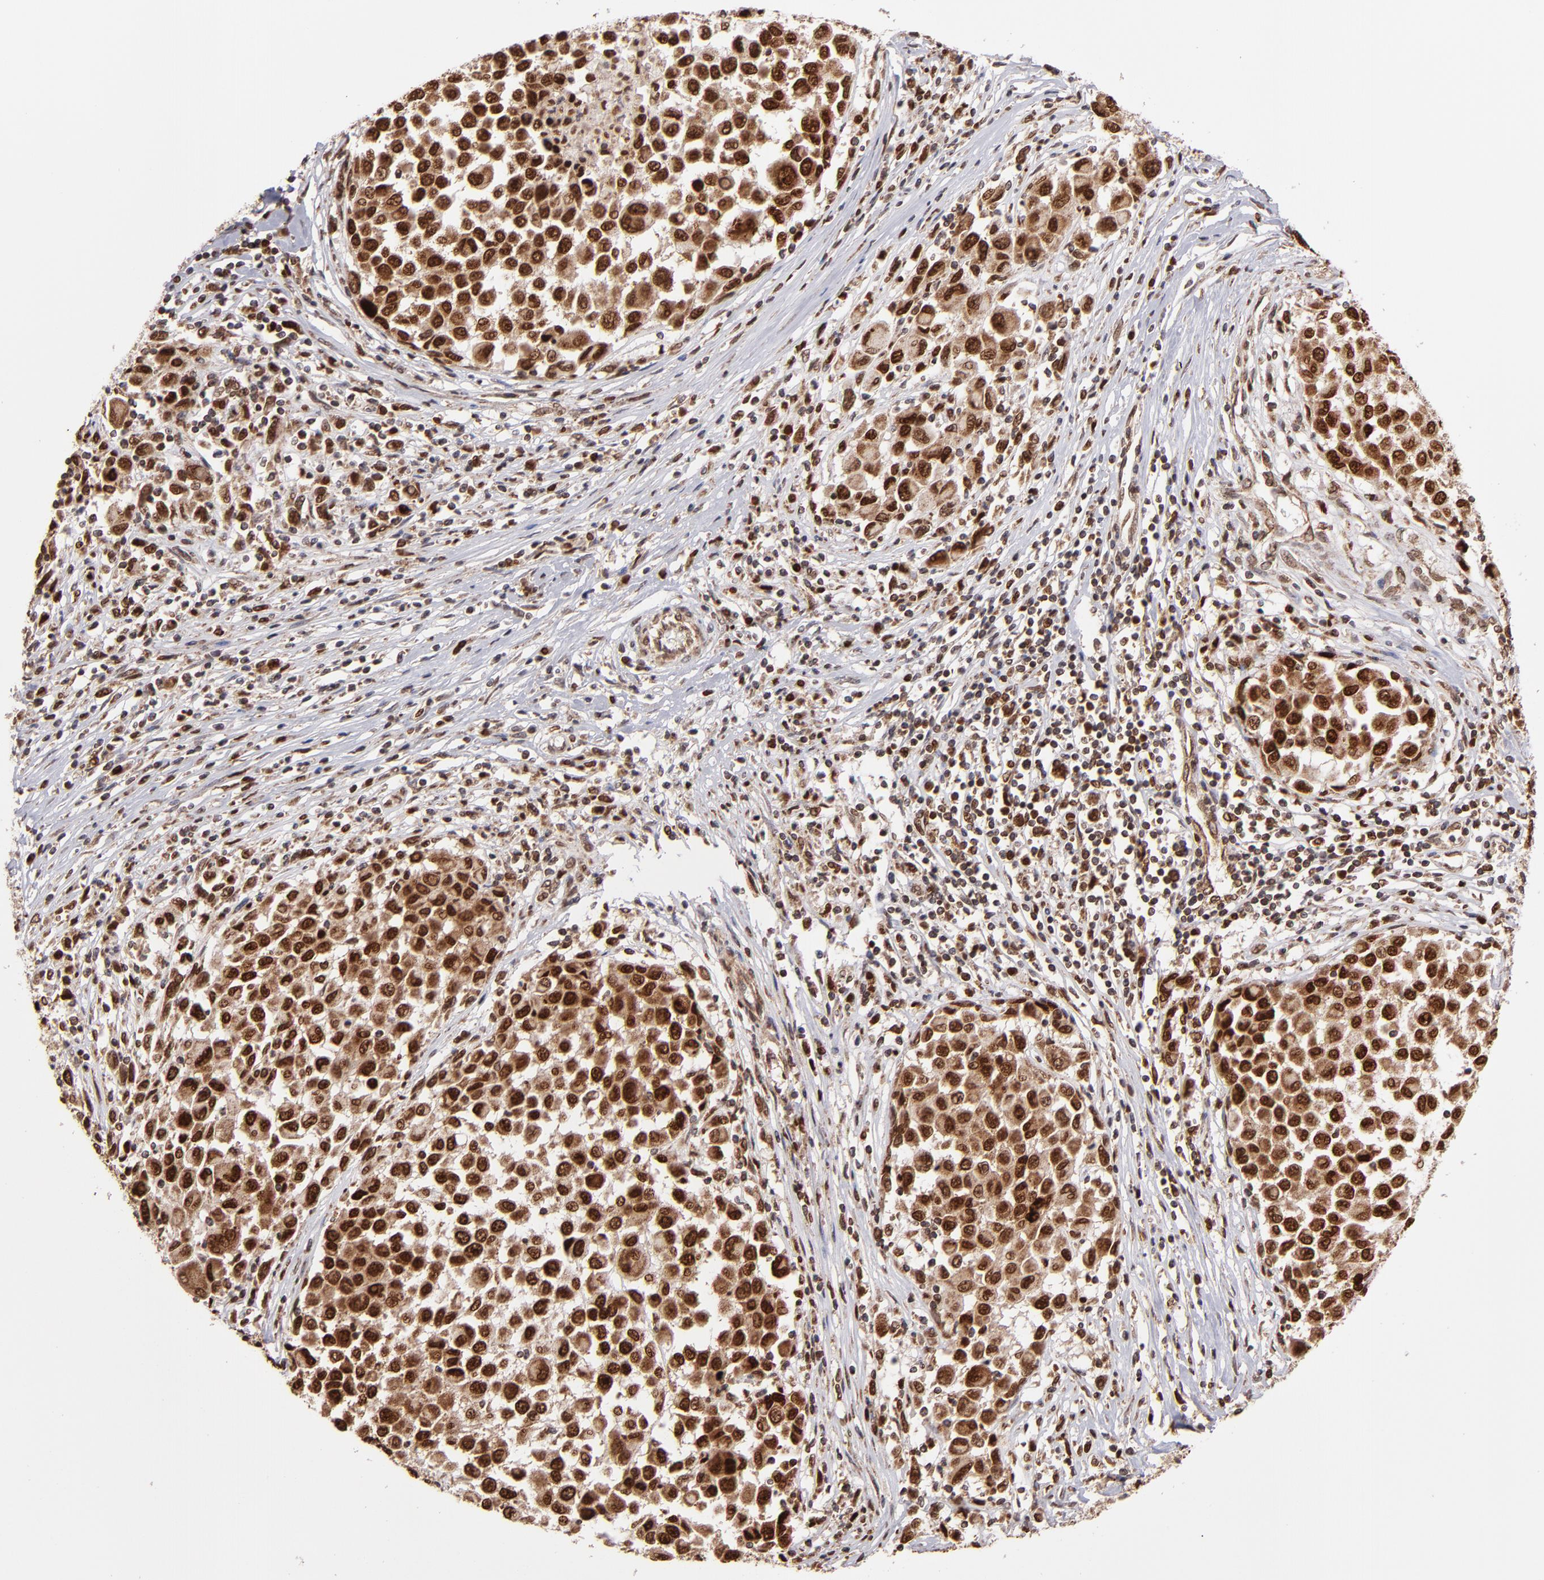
{"staining": {"intensity": "strong", "quantity": ">75%", "location": "cytoplasmic/membranous,nuclear"}, "tissue": "melanoma", "cell_type": "Tumor cells", "image_type": "cancer", "snomed": [{"axis": "morphology", "description": "Malignant melanoma, Metastatic site"}, {"axis": "topography", "description": "Lymph node"}], "caption": "Human melanoma stained for a protein (brown) exhibits strong cytoplasmic/membranous and nuclear positive expression in about >75% of tumor cells.", "gene": "TOP1MT", "patient": {"sex": "male", "age": 61}}